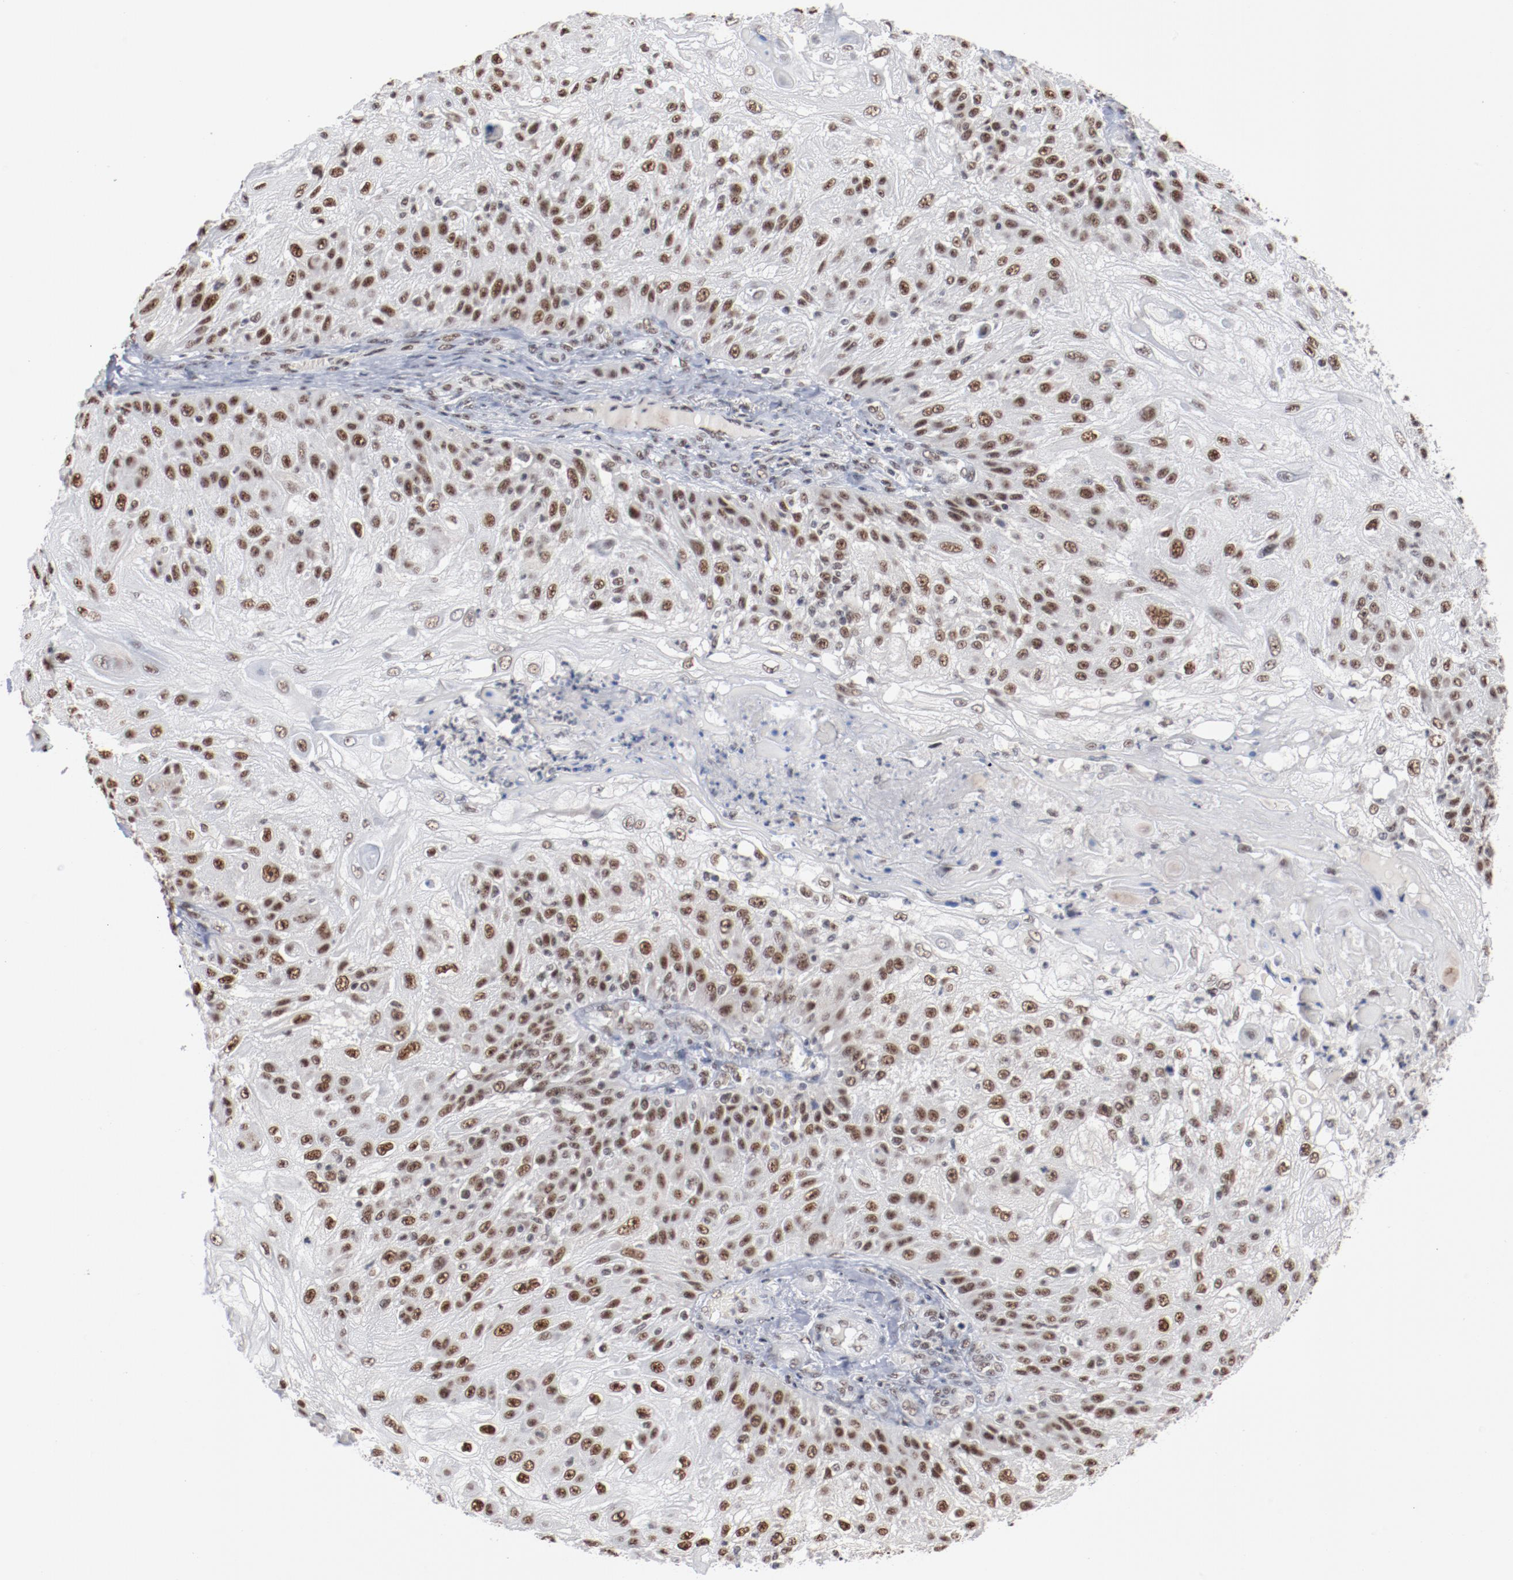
{"staining": {"intensity": "moderate", "quantity": ">75%", "location": "nuclear"}, "tissue": "skin cancer", "cell_type": "Tumor cells", "image_type": "cancer", "snomed": [{"axis": "morphology", "description": "Normal tissue, NOS"}, {"axis": "morphology", "description": "Squamous cell carcinoma, NOS"}, {"axis": "topography", "description": "Skin"}], "caption": "Skin cancer stained with immunohistochemistry shows moderate nuclear expression in about >75% of tumor cells.", "gene": "BUB3", "patient": {"sex": "female", "age": 83}}